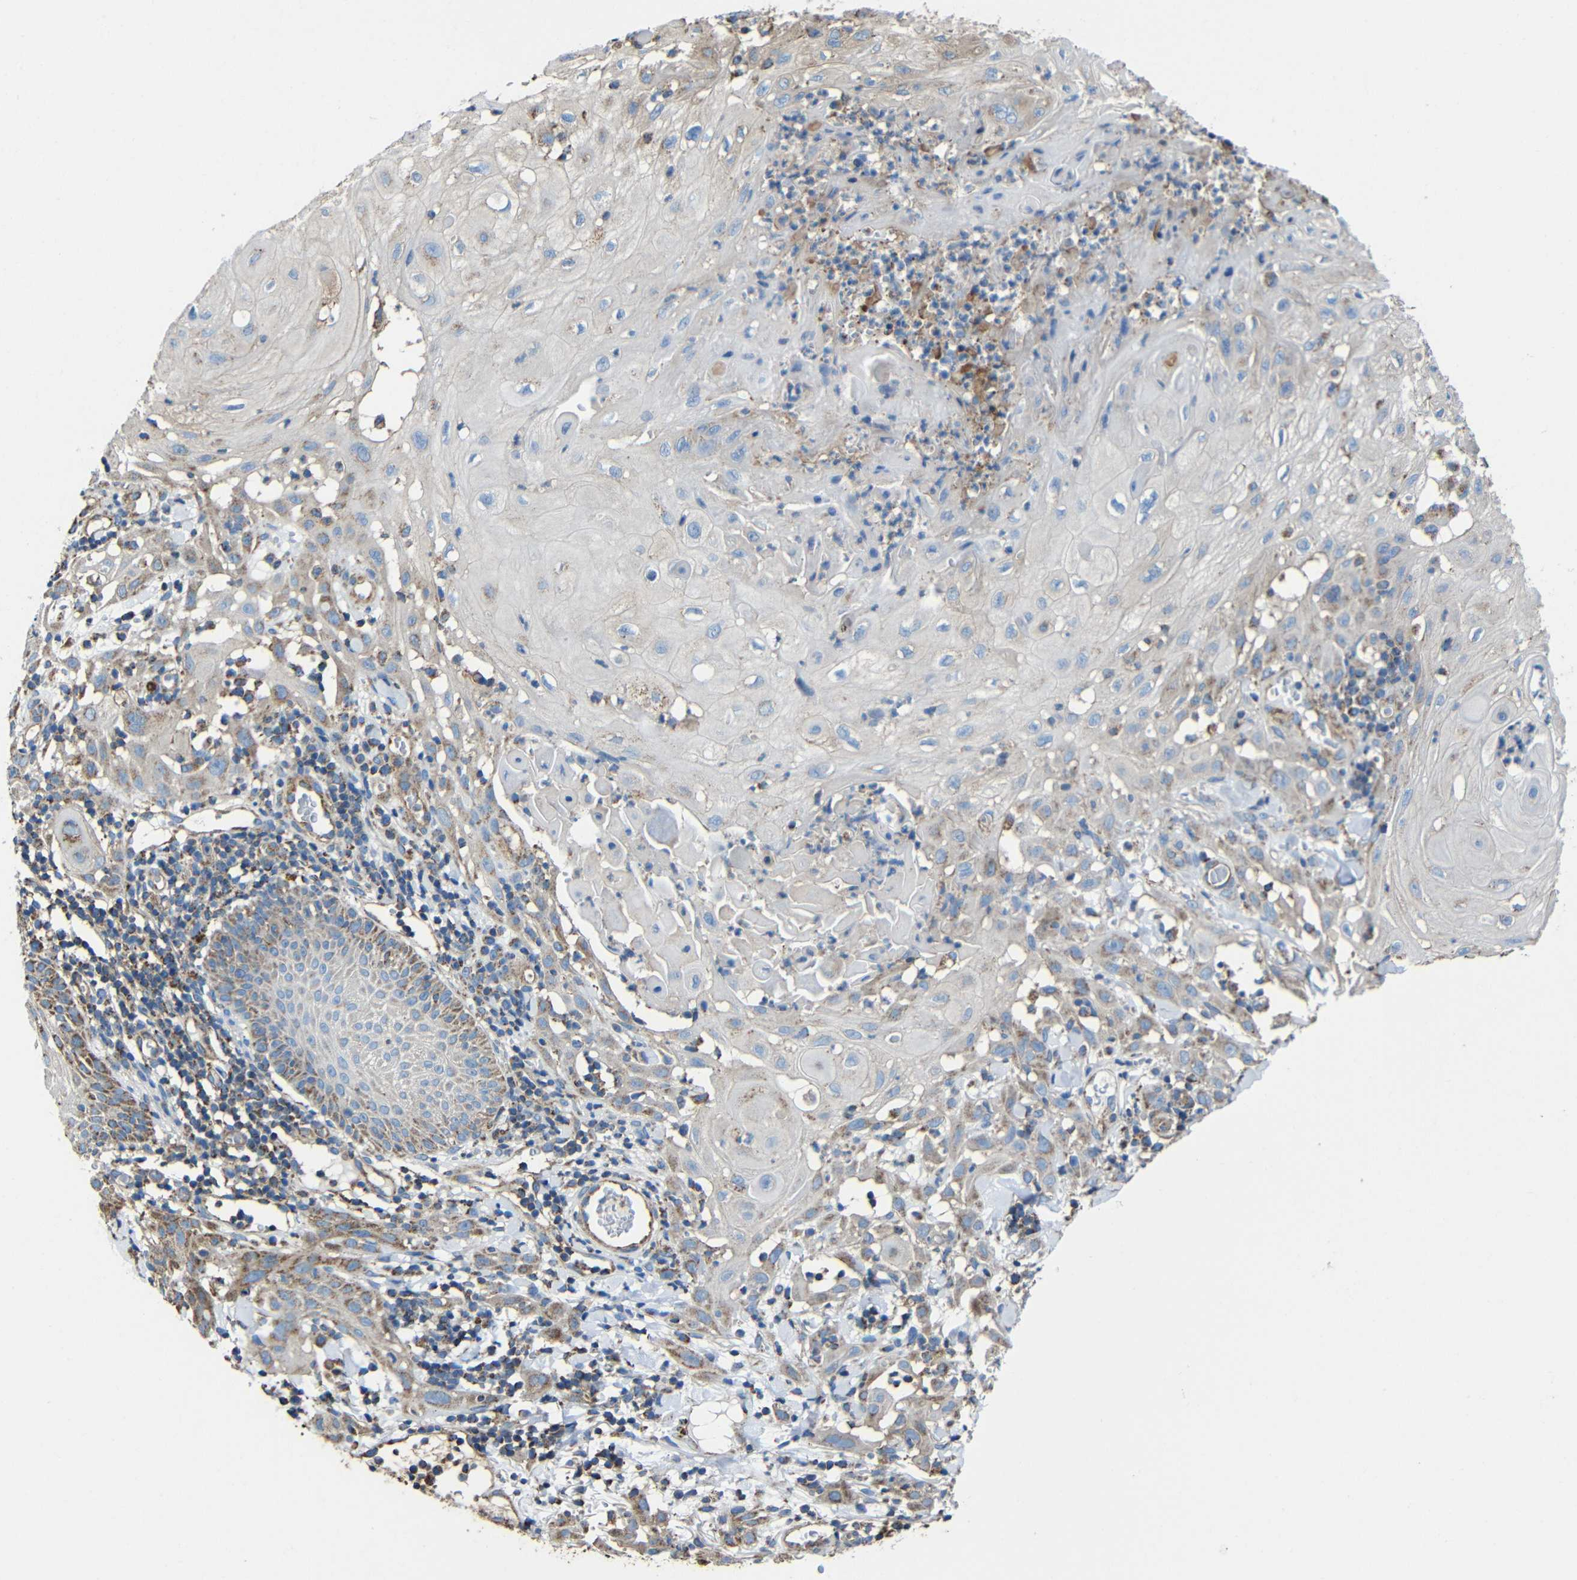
{"staining": {"intensity": "moderate", "quantity": "<25%", "location": "cytoplasmic/membranous"}, "tissue": "skin cancer", "cell_type": "Tumor cells", "image_type": "cancer", "snomed": [{"axis": "morphology", "description": "Squamous cell carcinoma, NOS"}, {"axis": "topography", "description": "Skin"}], "caption": "Skin cancer (squamous cell carcinoma) stained with DAB (3,3'-diaminobenzidine) immunohistochemistry (IHC) demonstrates low levels of moderate cytoplasmic/membranous expression in about <25% of tumor cells.", "gene": "INTS6L", "patient": {"sex": "male", "age": 24}}